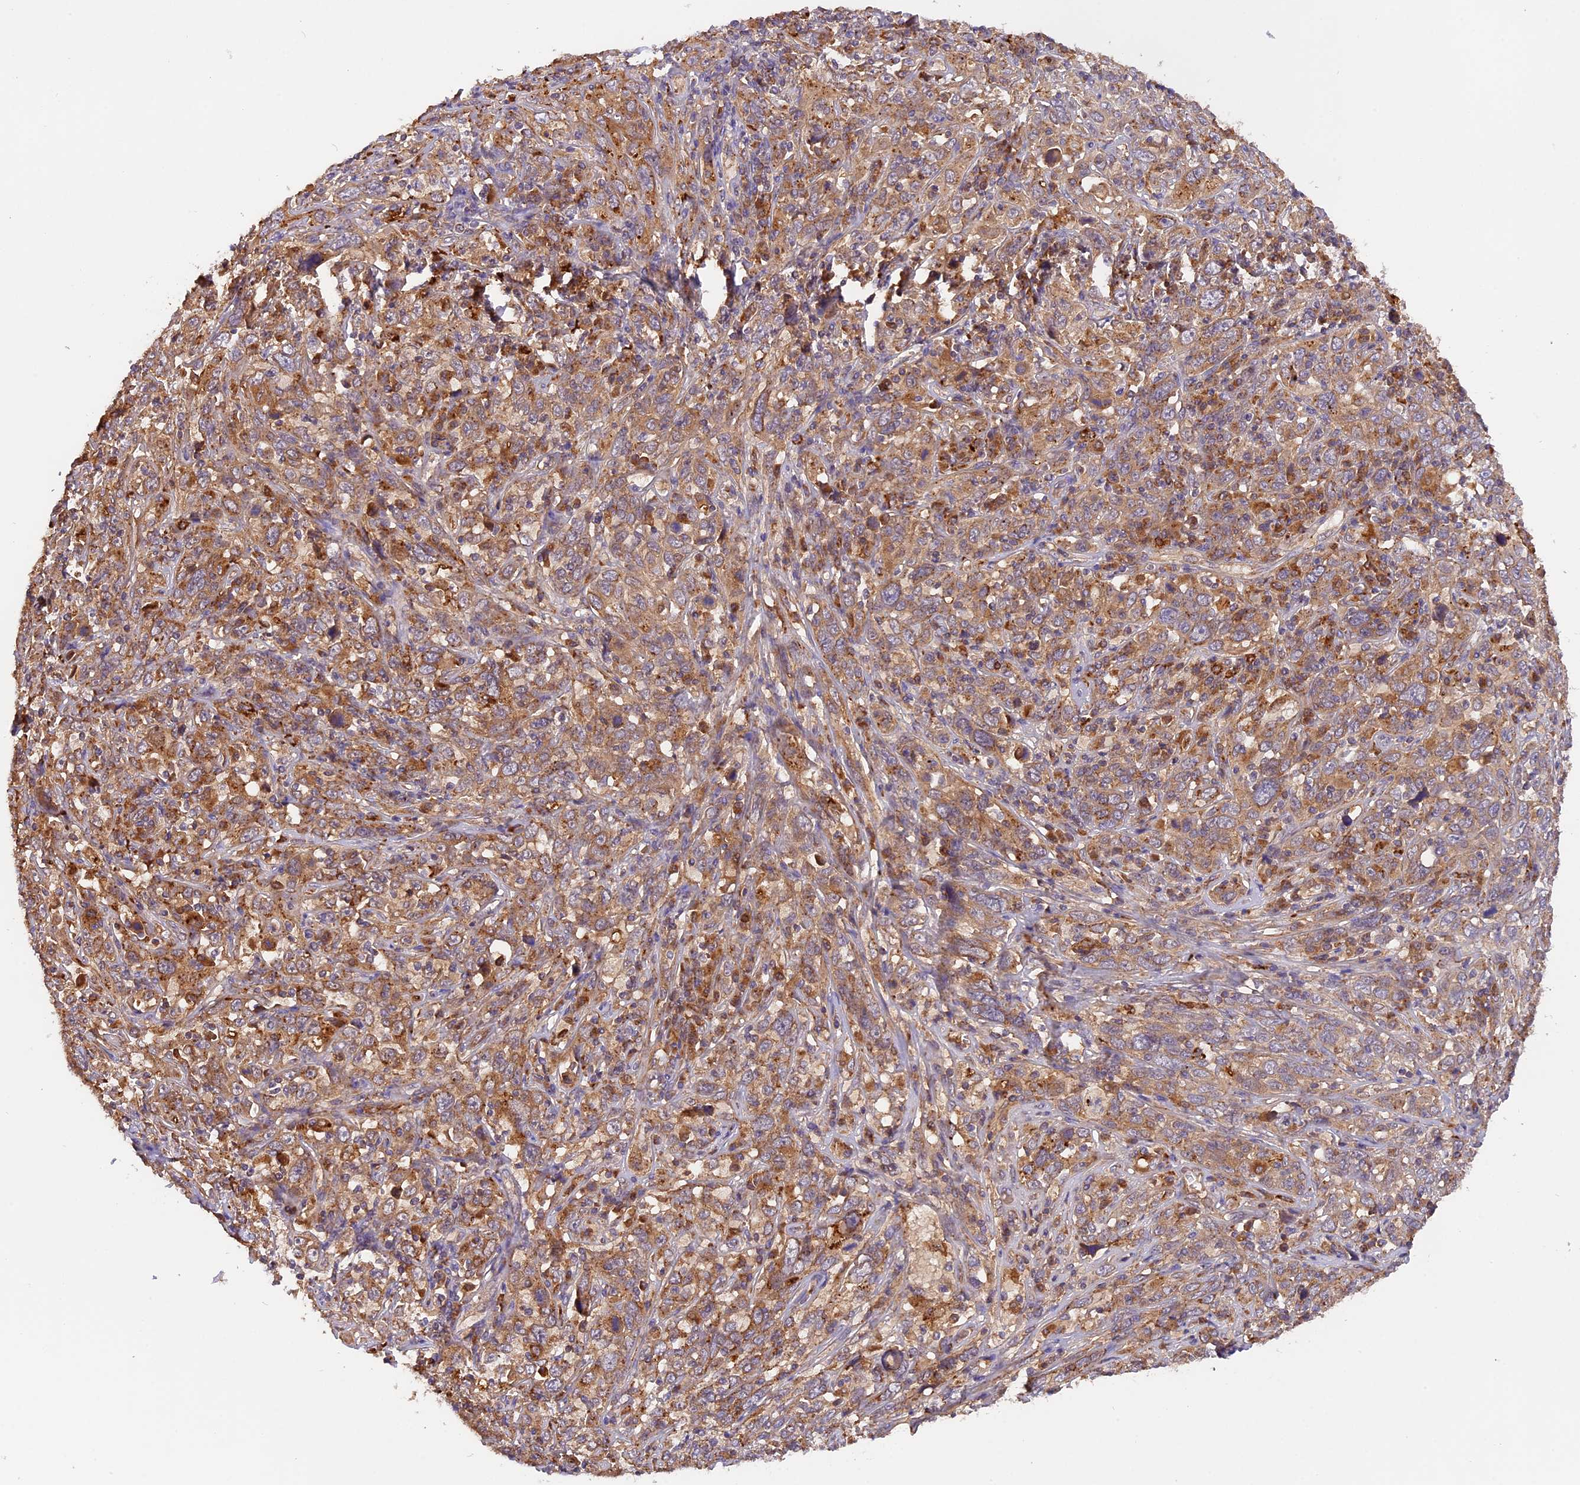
{"staining": {"intensity": "moderate", "quantity": ">75%", "location": "cytoplasmic/membranous"}, "tissue": "cervical cancer", "cell_type": "Tumor cells", "image_type": "cancer", "snomed": [{"axis": "morphology", "description": "Squamous cell carcinoma, NOS"}, {"axis": "topography", "description": "Cervix"}], "caption": "Cervical cancer tissue displays moderate cytoplasmic/membranous positivity in about >75% of tumor cells, visualized by immunohistochemistry.", "gene": "COPE", "patient": {"sex": "female", "age": 46}}